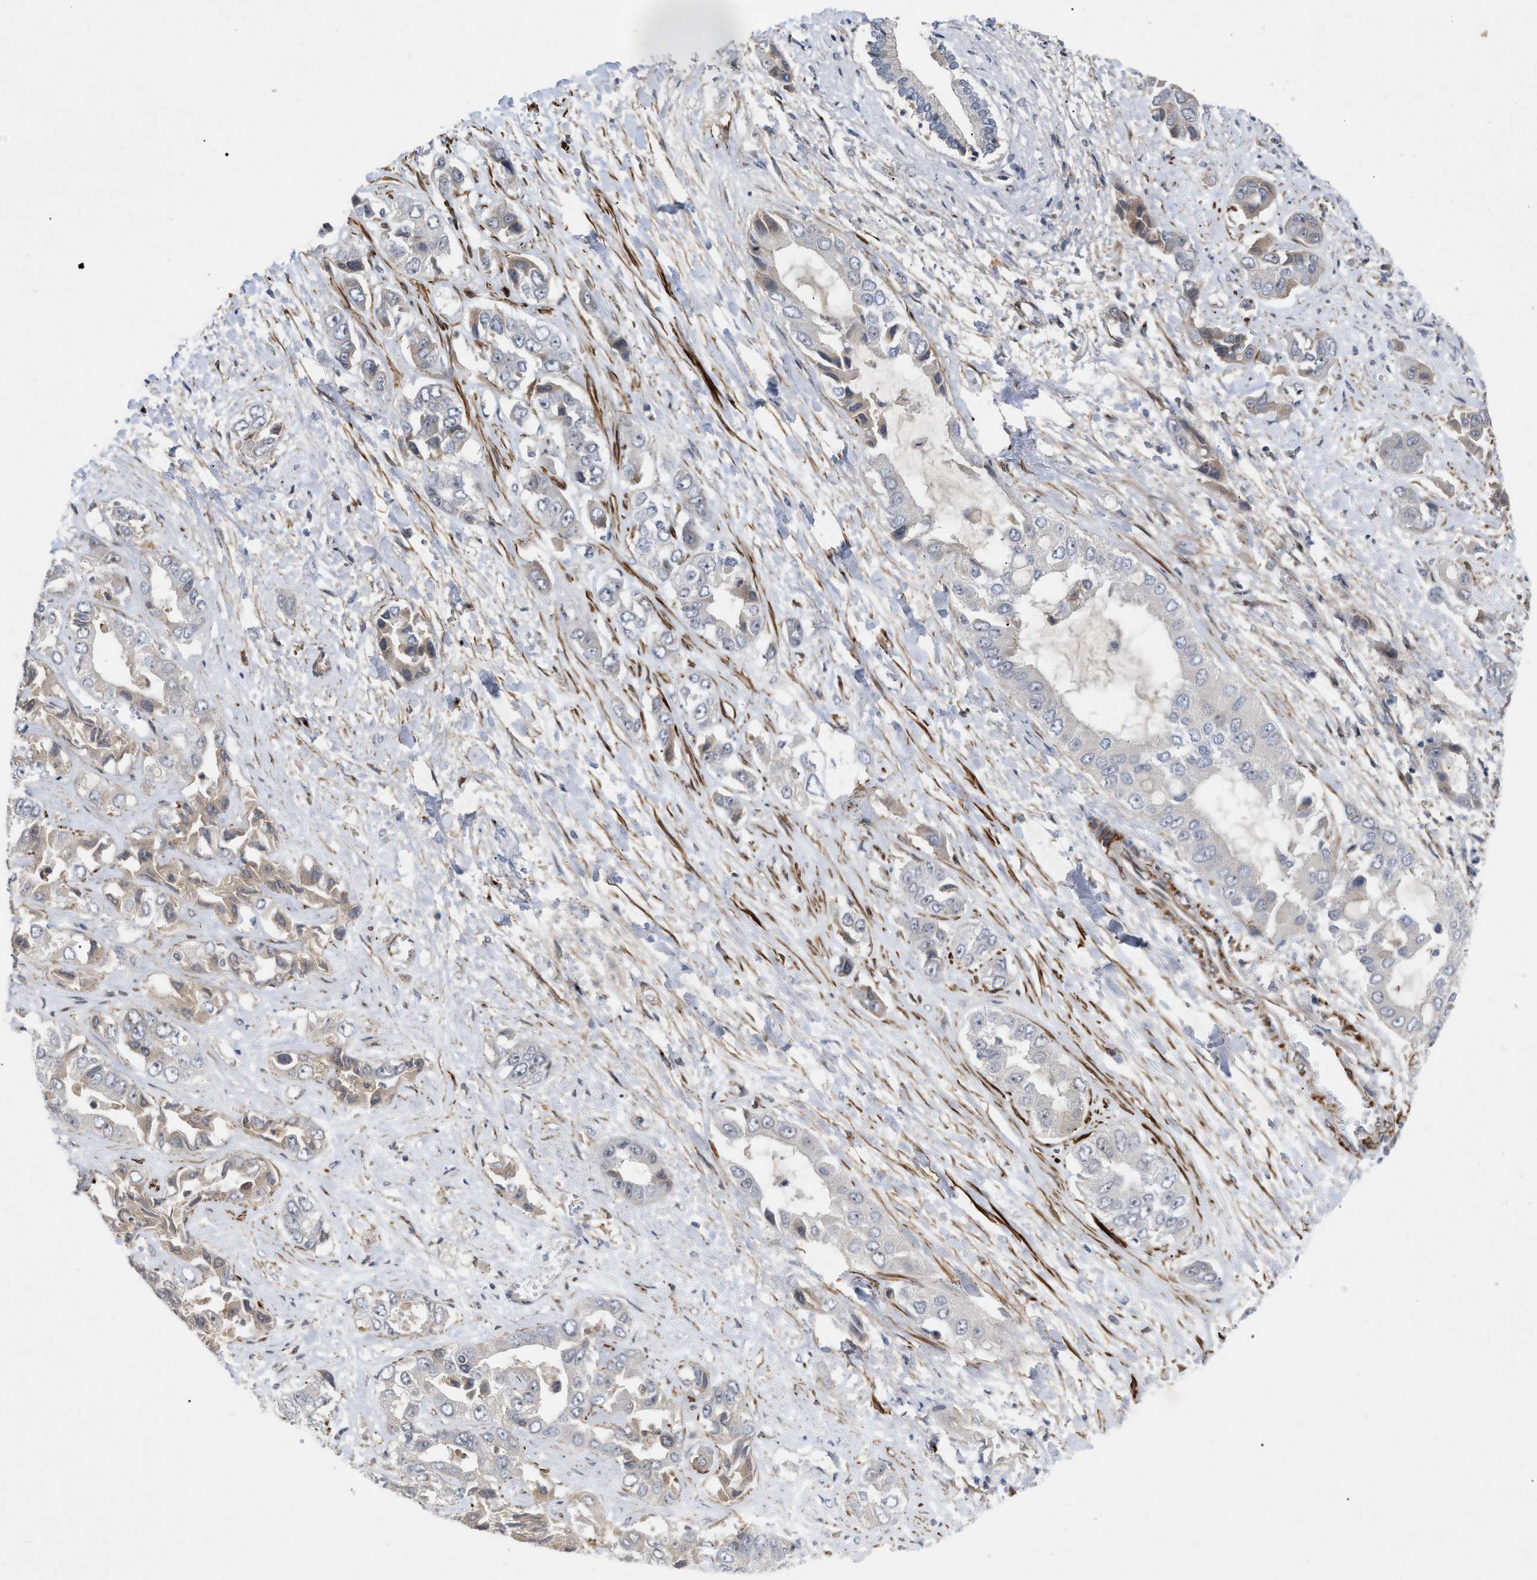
{"staining": {"intensity": "negative", "quantity": "none", "location": "none"}, "tissue": "liver cancer", "cell_type": "Tumor cells", "image_type": "cancer", "snomed": [{"axis": "morphology", "description": "Cholangiocarcinoma"}, {"axis": "topography", "description": "Liver"}], "caption": "Cholangiocarcinoma (liver) was stained to show a protein in brown. There is no significant expression in tumor cells.", "gene": "ST6GALNAC6", "patient": {"sex": "female", "age": 52}}